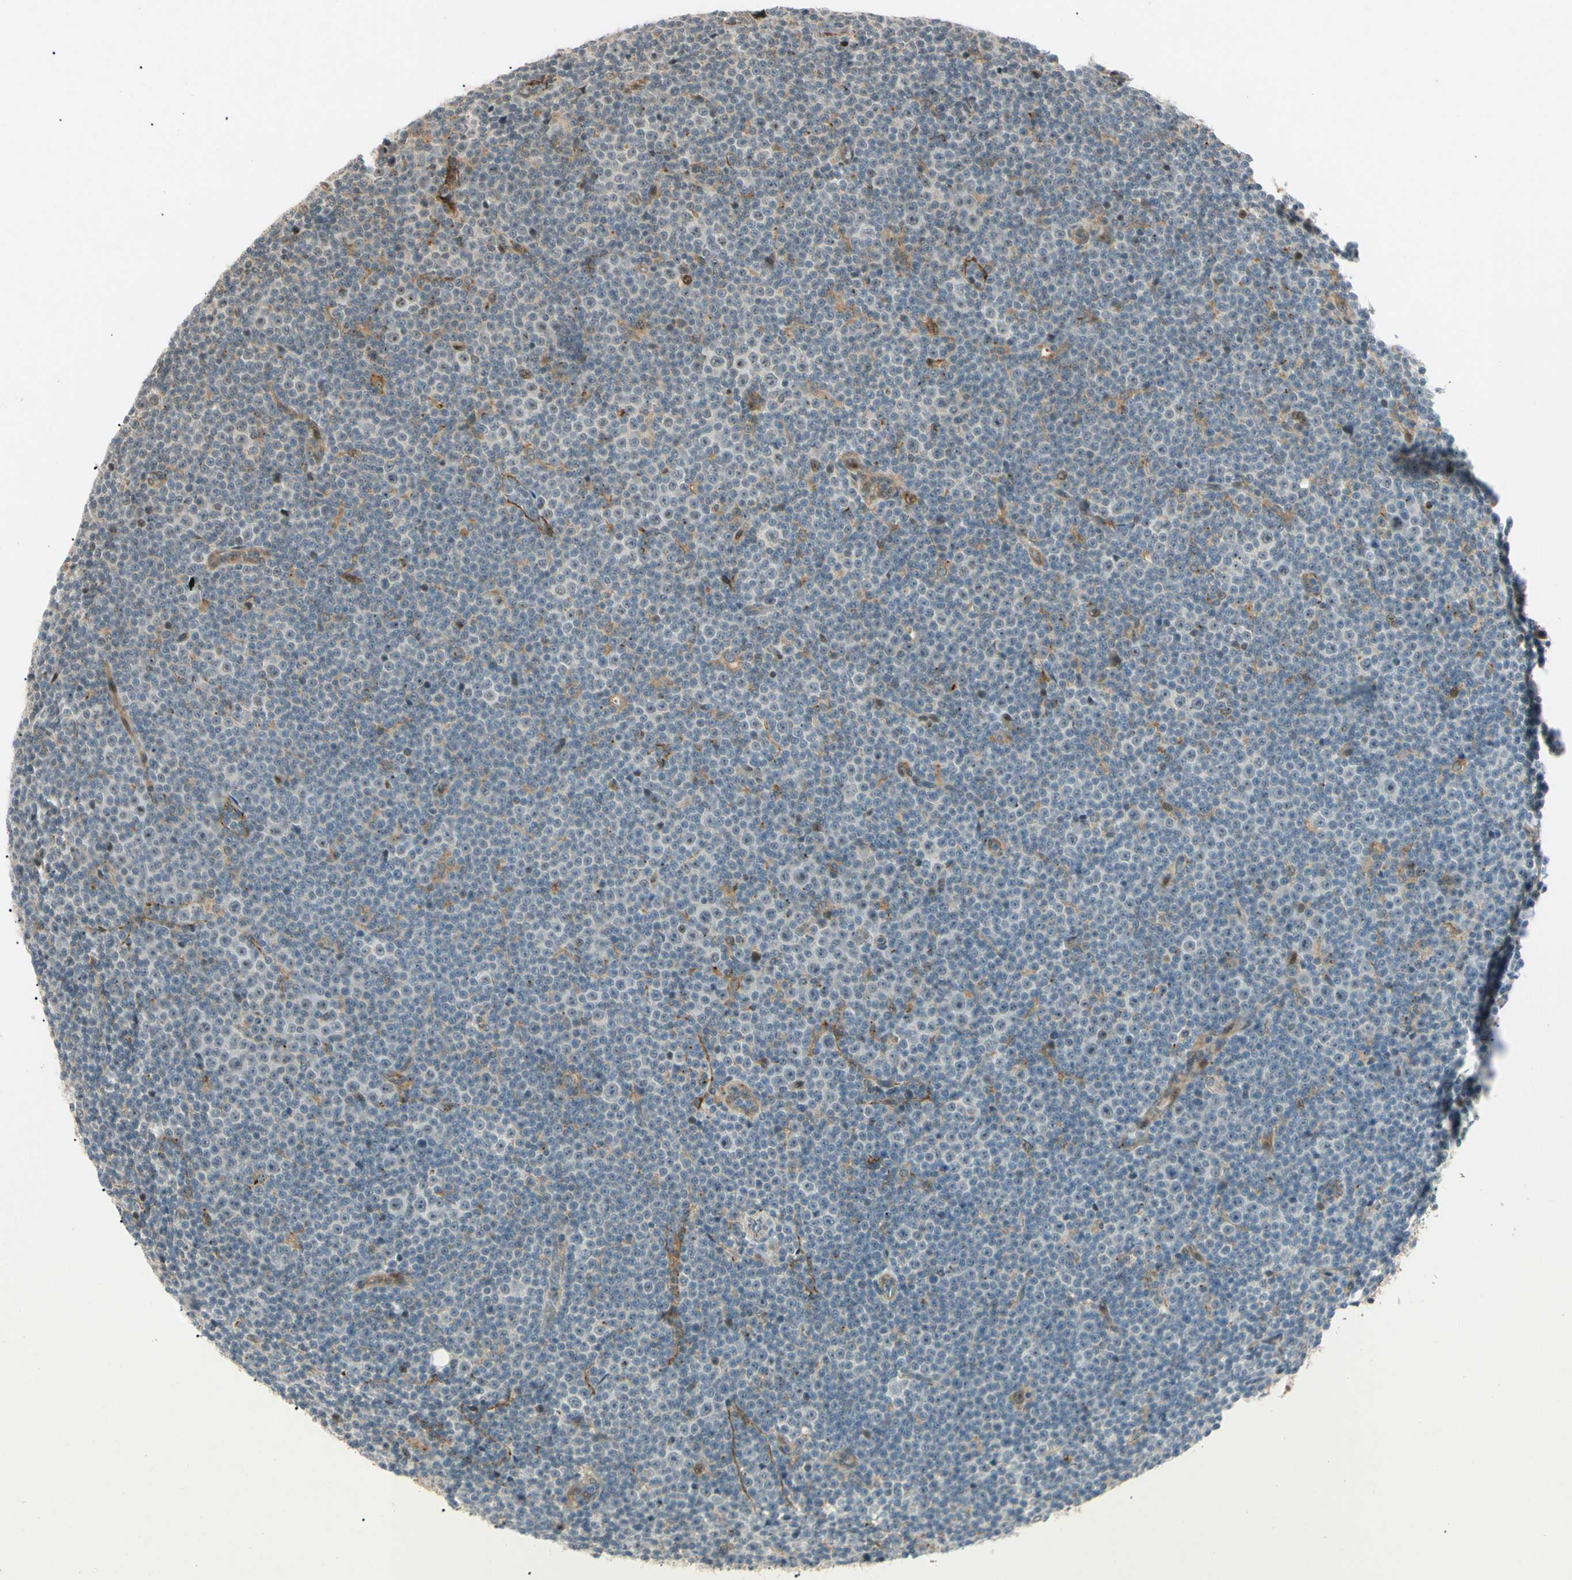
{"staining": {"intensity": "moderate", "quantity": "<25%", "location": "cytoplasmic/membranous"}, "tissue": "lymphoma", "cell_type": "Tumor cells", "image_type": "cancer", "snomed": [{"axis": "morphology", "description": "Malignant lymphoma, non-Hodgkin's type, Low grade"}, {"axis": "topography", "description": "Lymph node"}], "caption": "Tumor cells show moderate cytoplasmic/membranous positivity in approximately <25% of cells in malignant lymphoma, non-Hodgkin's type (low-grade).", "gene": "FNDC3B", "patient": {"sex": "female", "age": 67}}